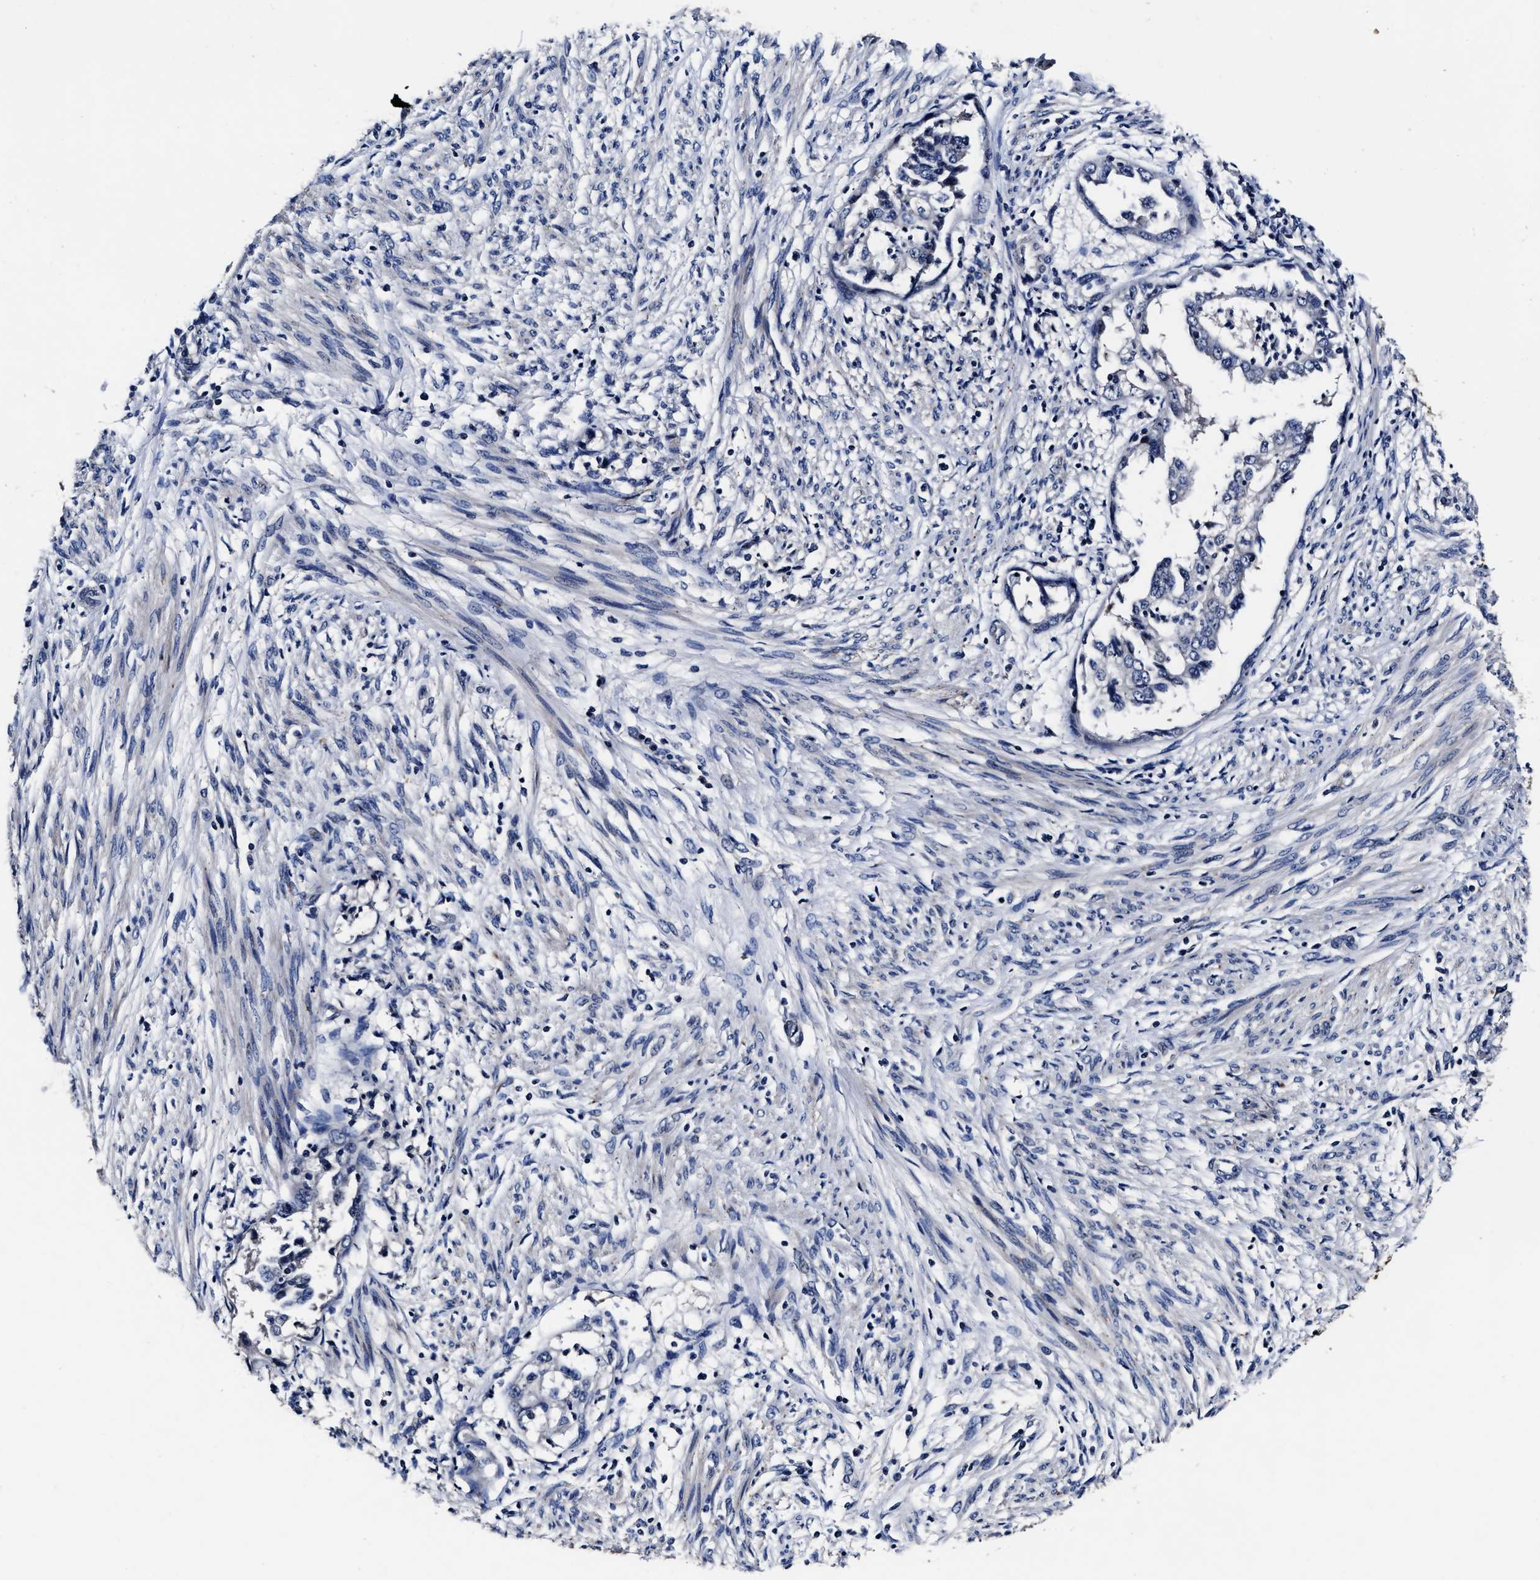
{"staining": {"intensity": "negative", "quantity": "none", "location": "none"}, "tissue": "endometrial cancer", "cell_type": "Tumor cells", "image_type": "cancer", "snomed": [{"axis": "morphology", "description": "Adenocarcinoma, NOS"}, {"axis": "topography", "description": "Endometrium"}], "caption": "The histopathology image demonstrates no staining of tumor cells in endometrial adenocarcinoma.", "gene": "OLFML2A", "patient": {"sex": "female", "age": 85}}